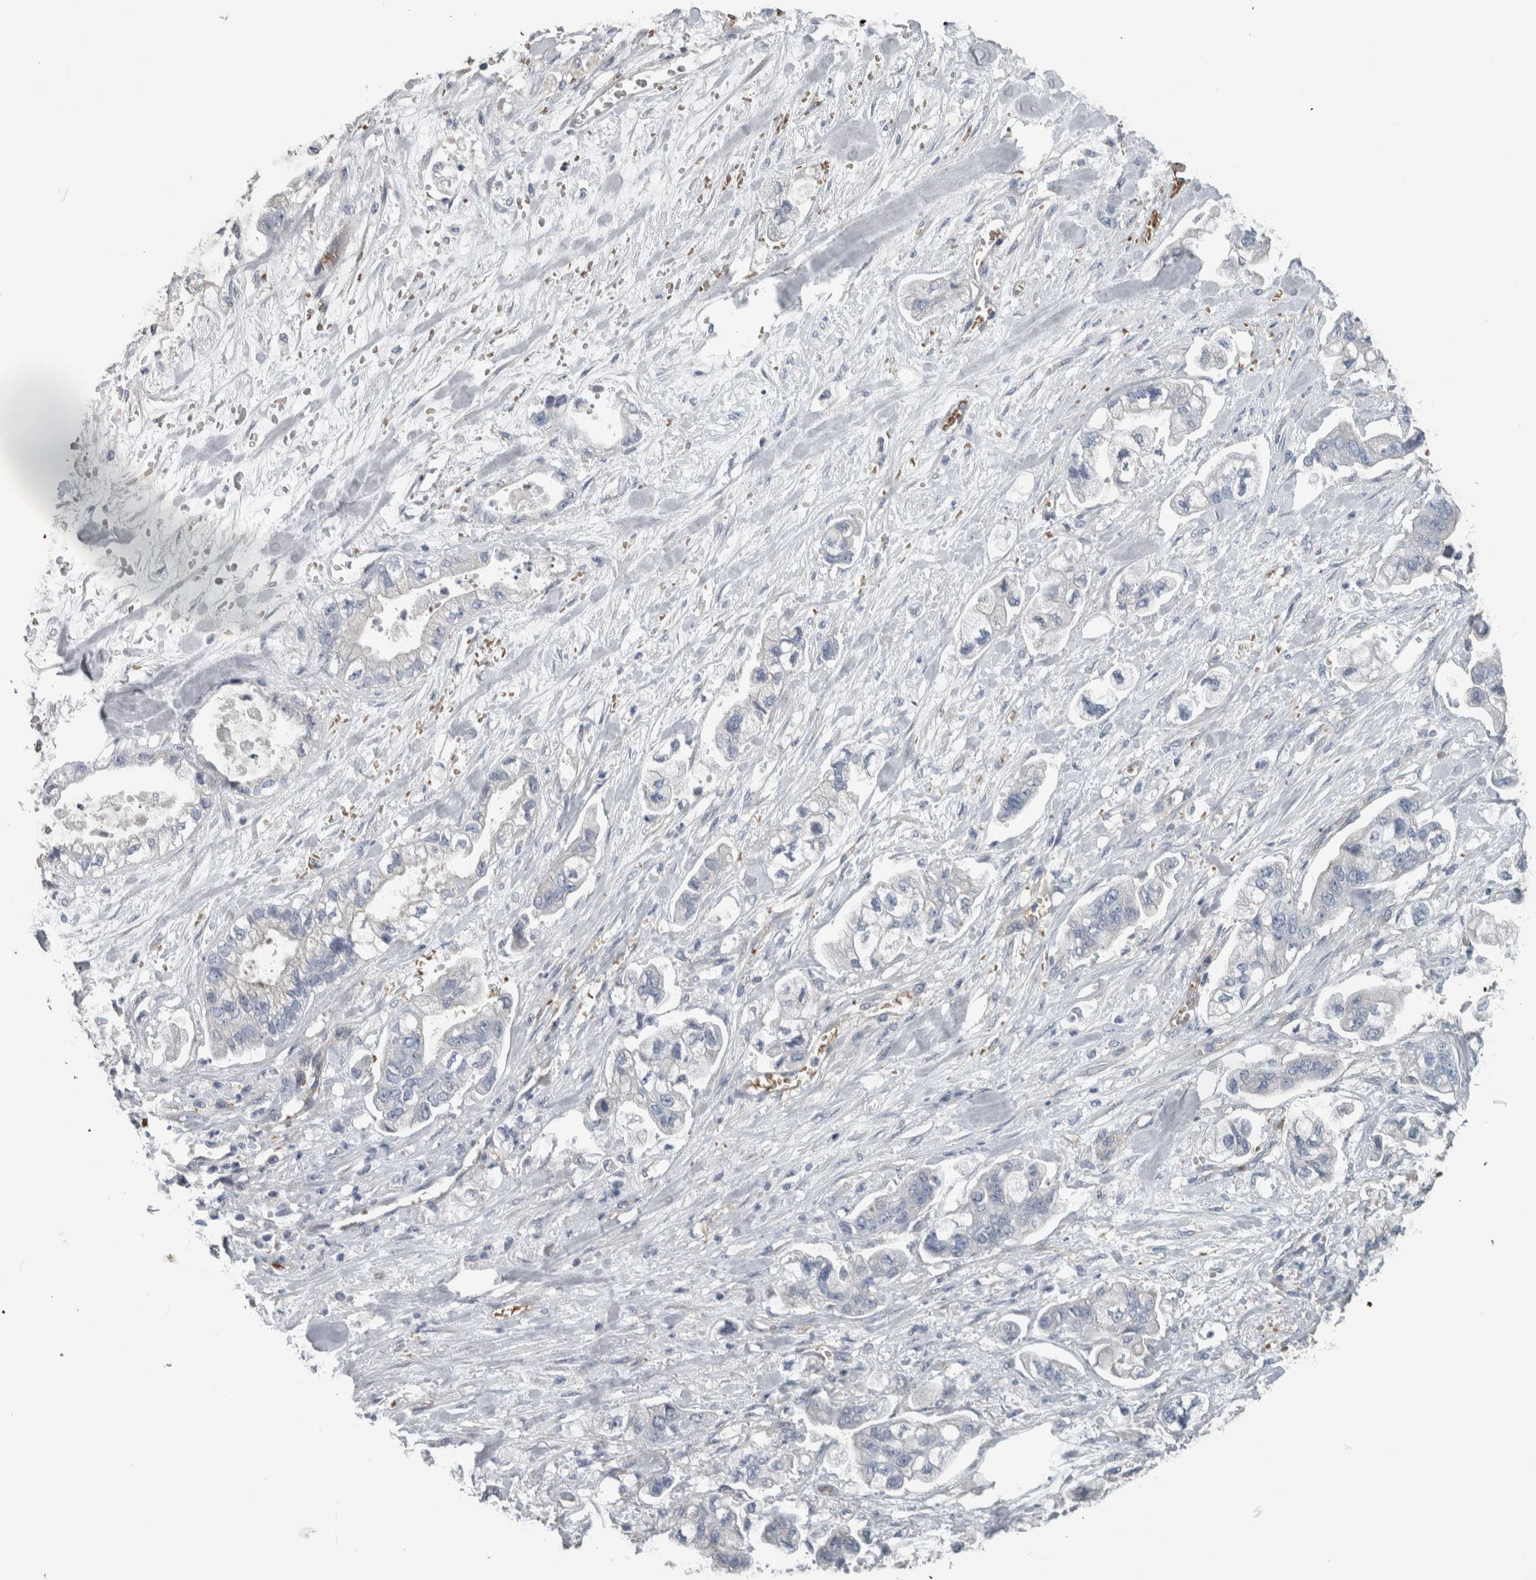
{"staining": {"intensity": "negative", "quantity": "none", "location": "none"}, "tissue": "stomach cancer", "cell_type": "Tumor cells", "image_type": "cancer", "snomed": [{"axis": "morphology", "description": "Normal tissue, NOS"}, {"axis": "morphology", "description": "Adenocarcinoma, NOS"}, {"axis": "topography", "description": "Stomach"}], "caption": "This is a histopathology image of IHC staining of stomach cancer, which shows no positivity in tumor cells.", "gene": "SH3GL2", "patient": {"sex": "male", "age": 62}}